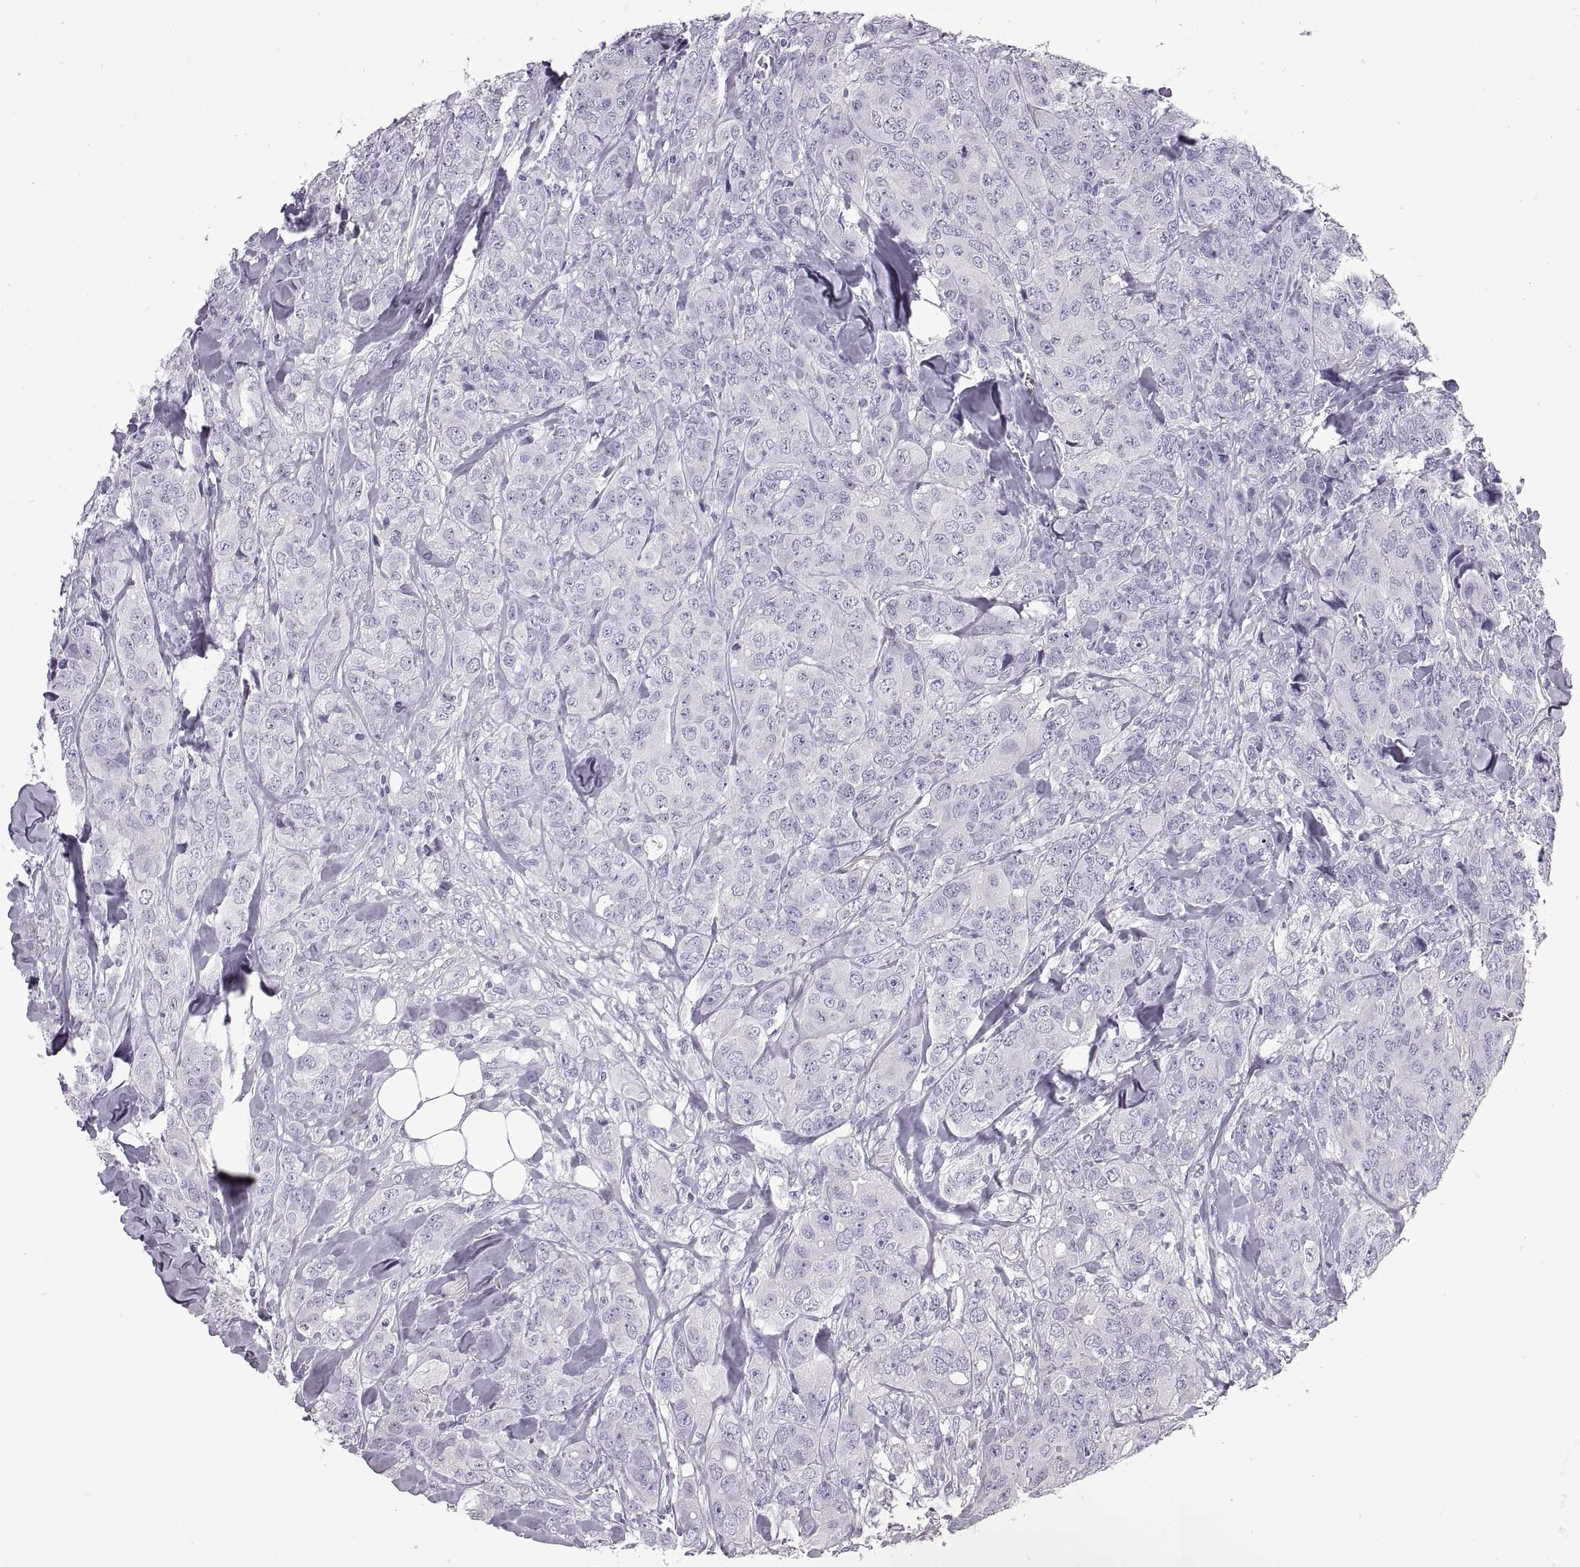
{"staining": {"intensity": "negative", "quantity": "none", "location": "none"}, "tissue": "breast cancer", "cell_type": "Tumor cells", "image_type": "cancer", "snomed": [{"axis": "morphology", "description": "Duct carcinoma"}, {"axis": "topography", "description": "Breast"}], "caption": "Tumor cells are negative for protein expression in human breast cancer (invasive ductal carcinoma).", "gene": "WFDC8", "patient": {"sex": "female", "age": 43}}